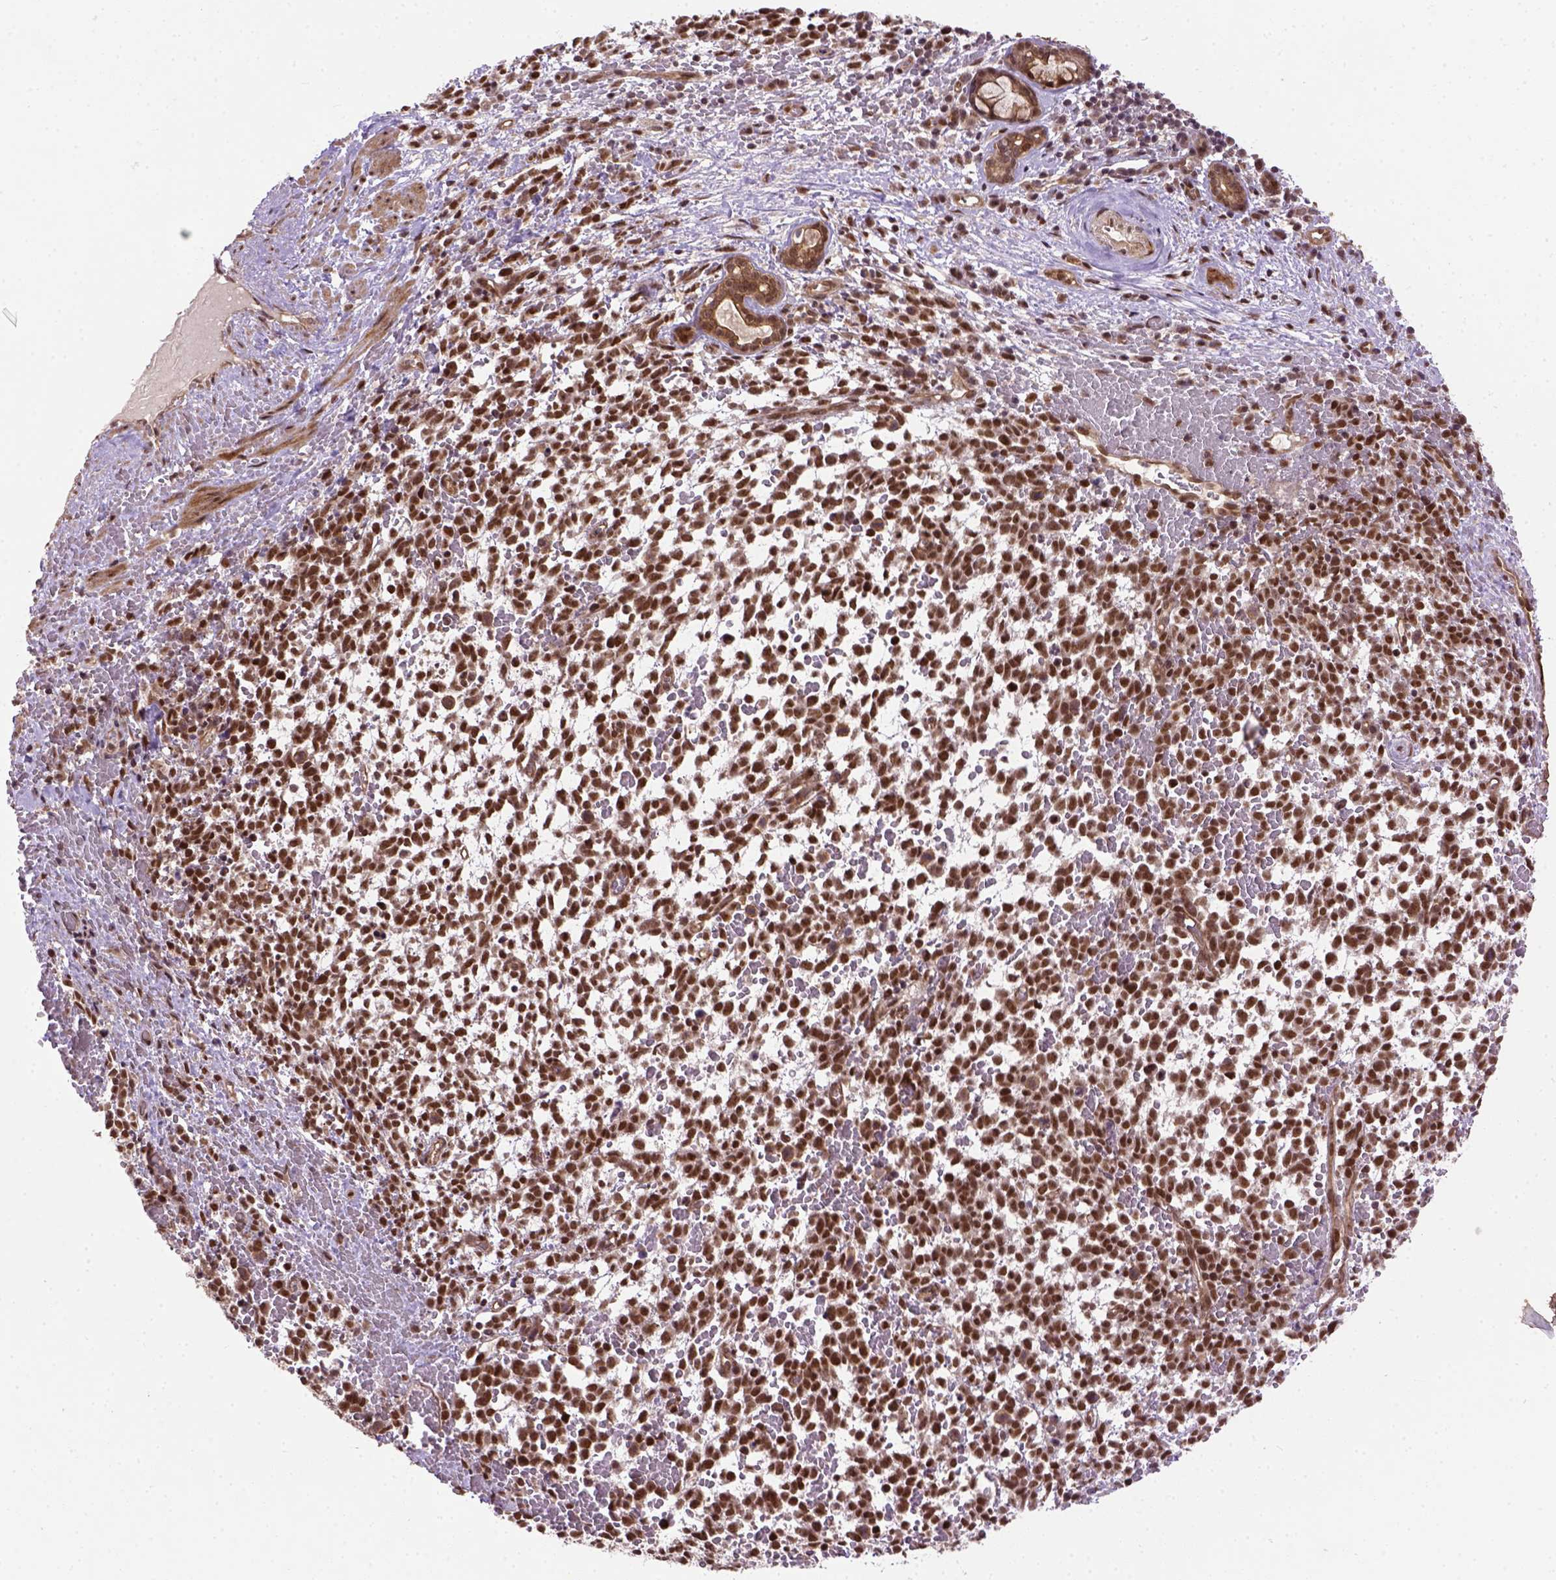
{"staining": {"intensity": "strong", "quantity": ">75%", "location": "nuclear"}, "tissue": "melanoma", "cell_type": "Tumor cells", "image_type": "cancer", "snomed": [{"axis": "morphology", "description": "Malignant melanoma, NOS"}, {"axis": "topography", "description": "Skin"}], "caption": "Malignant melanoma stained with a protein marker reveals strong staining in tumor cells.", "gene": "ZNF630", "patient": {"sex": "female", "age": 70}}